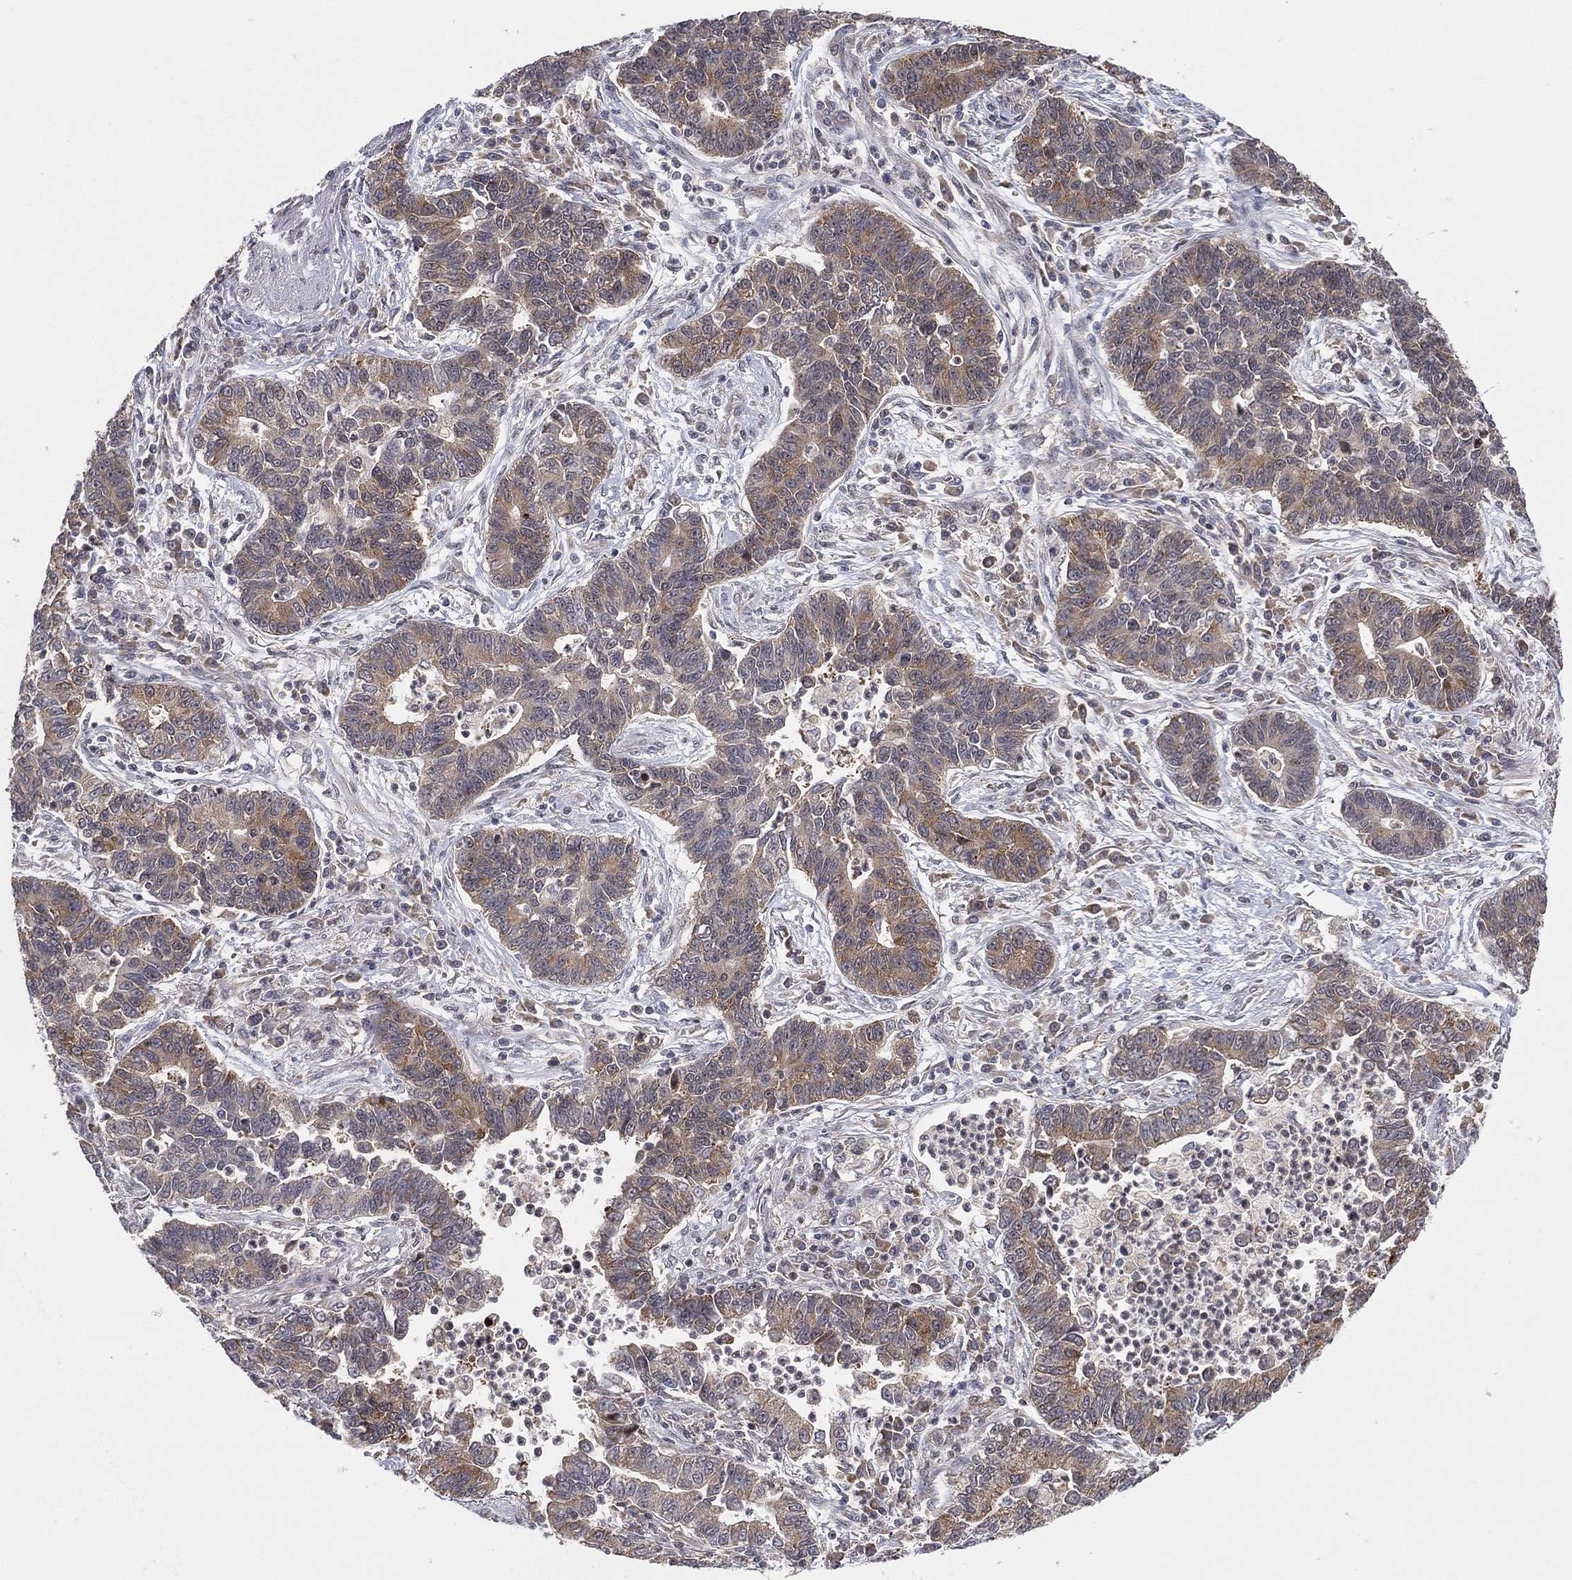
{"staining": {"intensity": "weak", "quantity": "<25%", "location": "cytoplasmic/membranous"}, "tissue": "lung cancer", "cell_type": "Tumor cells", "image_type": "cancer", "snomed": [{"axis": "morphology", "description": "Adenocarcinoma, NOS"}, {"axis": "topography", "description": "Lung"}], "caption": "Tumor cells are negative for brown protein staining in lung cancer.", "gene": "TMTC4", "patient": {"sex": "female", "age": 57}}